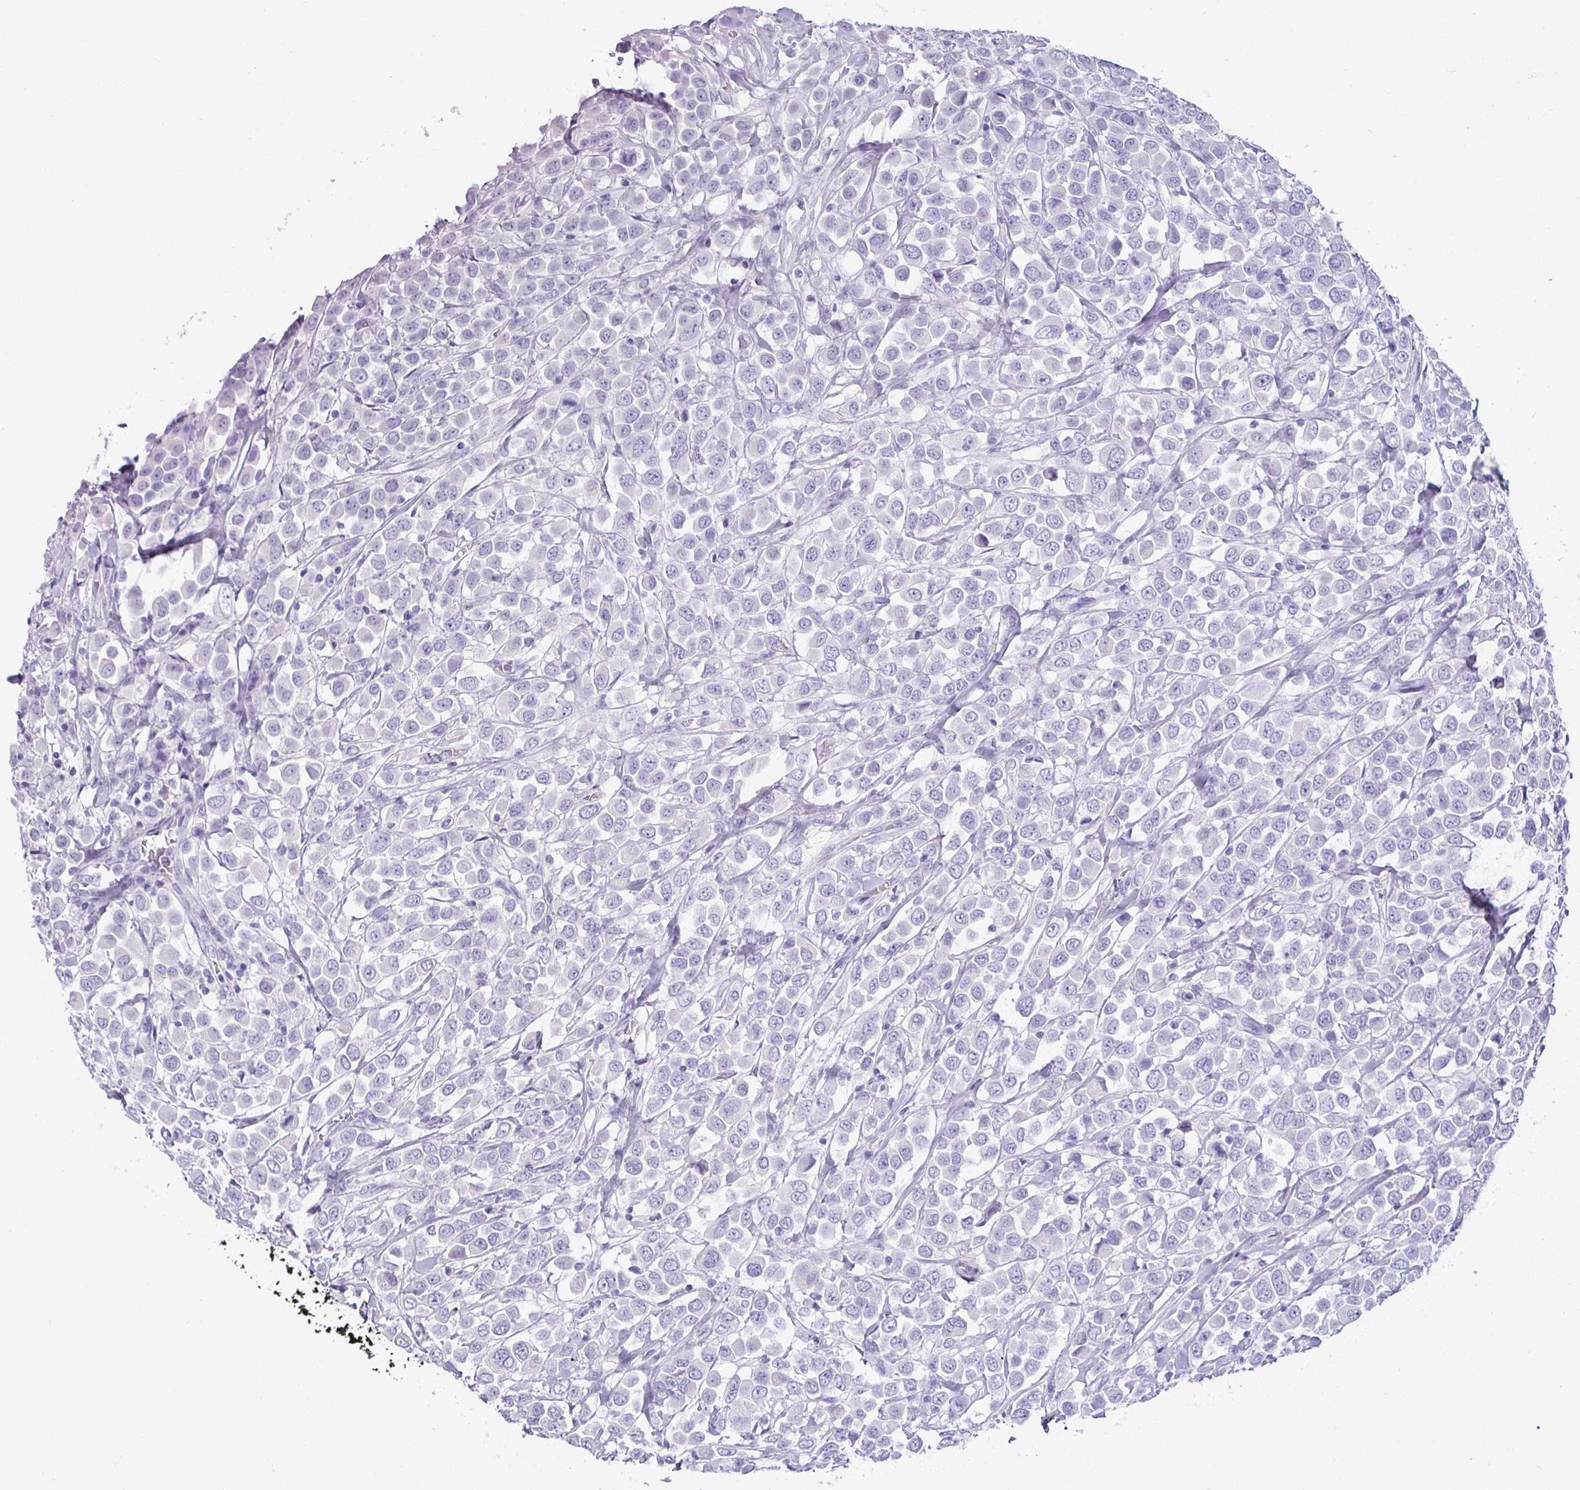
{"staining": {"intensity": "negative", "quantity": "none", "location": "none"}, "tissue": "breast cancer", "cell_type": "Tumor cells", "image_type": "cancer", "snomed": [{"axis": "morphology", "description": "Duct carcinoma"}, {"axis": "topography", "description": "Breast"}], "caption": "This is an IHC micrograph of breast cancer. There is no positivity in tumor cells.", "gene": "VCY1B", "patient": {"sex": "female", "age": 61}}